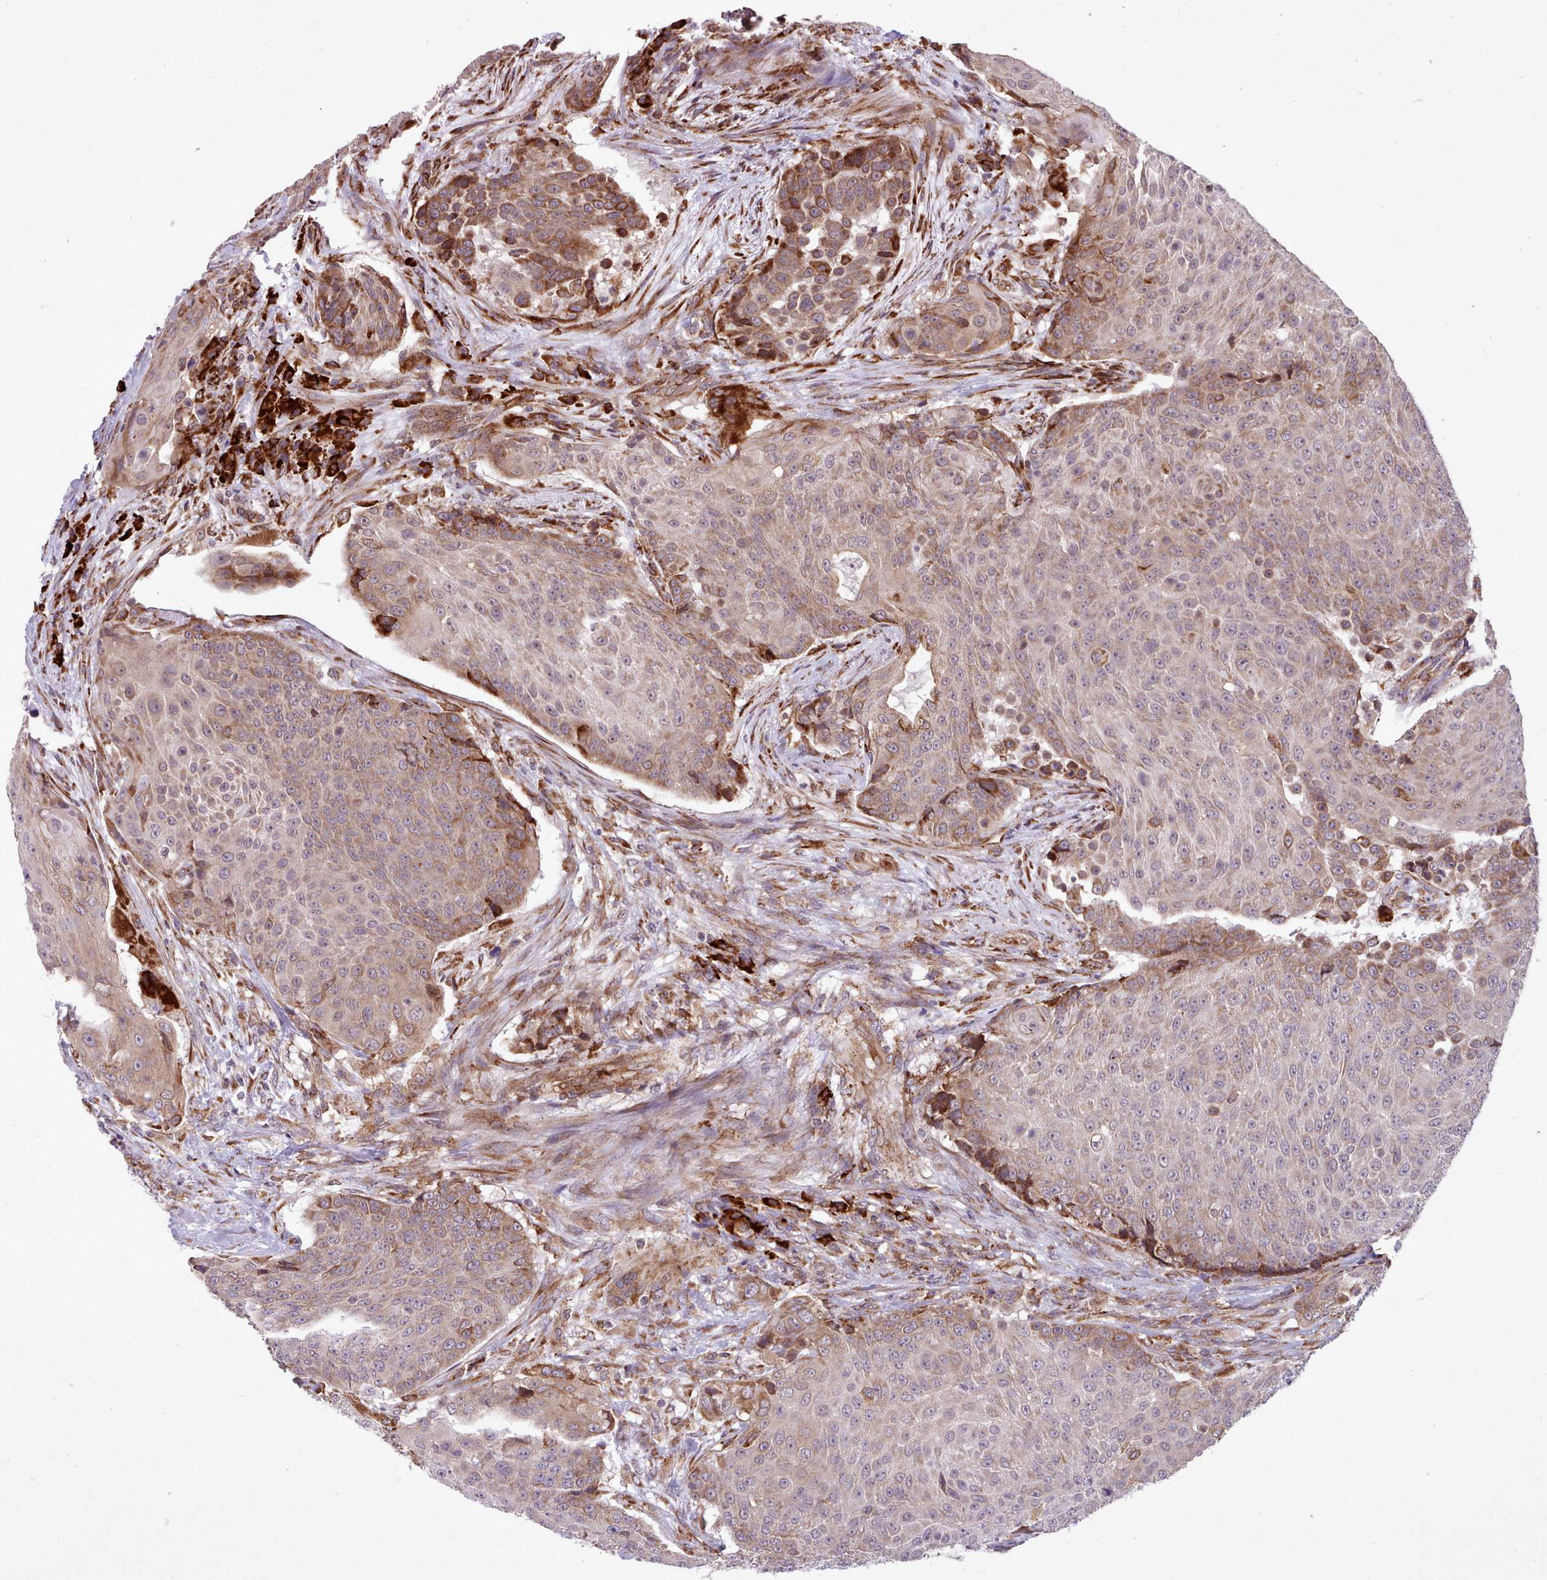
{"staining": {"intensity": "moderate", "quantity": "25%-75%", "location": "cytoplasmic/membranous"}, "tissue": "urothelial cancer", "cell_type": "Tumor cells", "image_type": "cancer", "snomed": [{"axis": "morphology", "description": "Urothelial carcinoma, High grade"}, {"axis": "topography", "description": "Urinary bladder"}], "caption": "Protein staining shows moderate cytoplasmic/membranous expression in approximately 25%-75% of tumor cells in urothelial carcinoma (high-grade).", "gene": "TTLL3", "patient": {"sex": "female", "age": 63}}